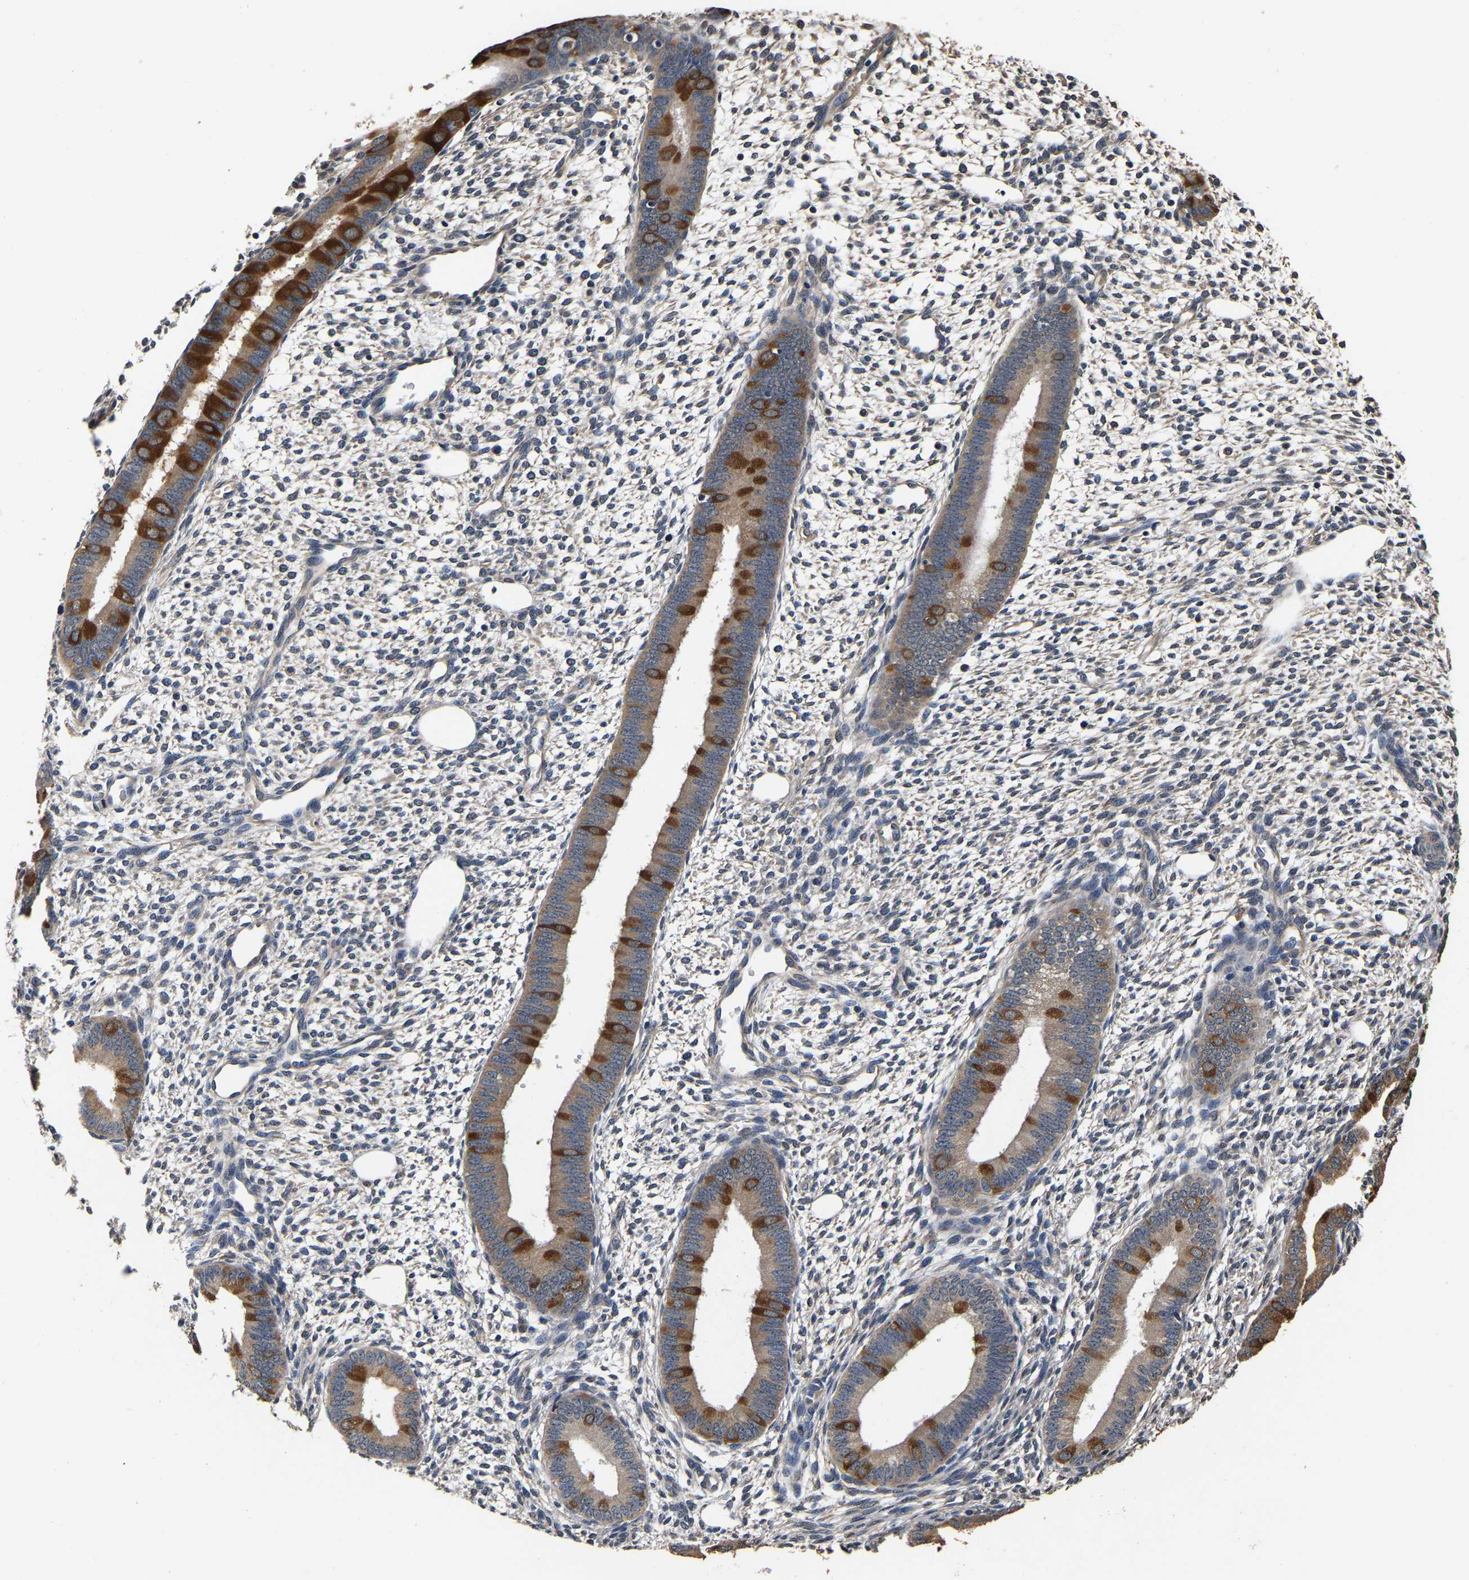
{"staining": {"intensity": "negative", "quantity": "none", "location": "none"}, "tissue": "endometrium", "cell_type": "Cells in endometrial stroma", "image_type": "normal", "snomed": [{"axis": "morphology", "description": "Normal tissue, NOS"}, {"axis": "topography", "description": "Endometrium"}], "caption": "A high-resolution photomicrograph shows IHC staining of unremarkable endometrium, which shows no significant staining in cells in endometrial stroma. (DAB (3,3'-diaminobenzidine) IHC visualized using brightfield microscopy, high magnification).", "gene": "RUVBL1", "patient": {"sex": "female", "age": 46}}